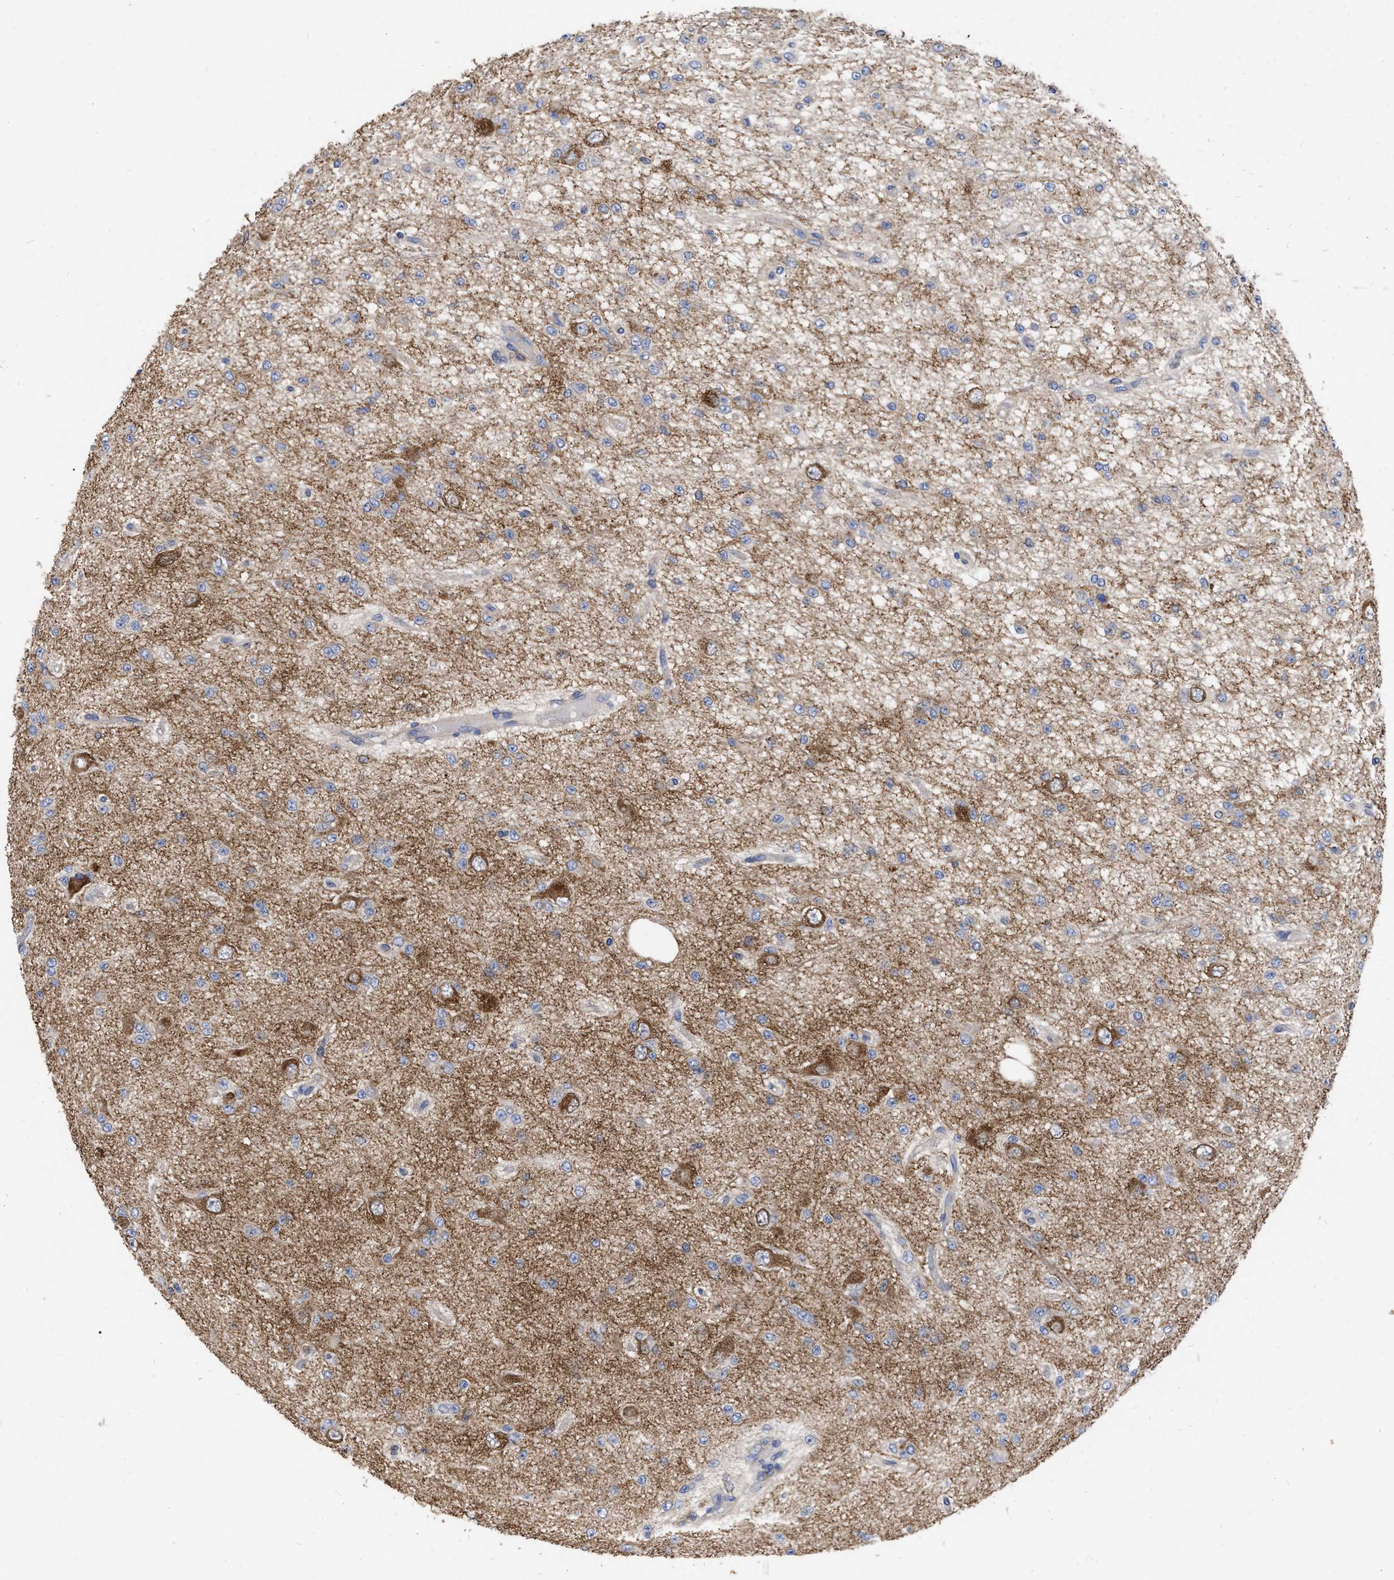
{"staining": {"intensity": "negative", "quantity": "none", "location": "none"}, "tissue": "glioma", "cell_type": "Tumor cells", "image_type": "cancer", "snomed": [{"axis": "morphology", "description": "Glioma, malignant, Low grade"}, {"axis": "topography", "description": "Brain"}], "caption": "Malignant glioma (low-grade) was stained to show a protein in brown. There is no significant positivity in tumor cells. (Immunohistochemistry, brightfield microscopy, high magnification).", "gene": "CDKN2C", "patient": {"sex": "male", "age": 38}}